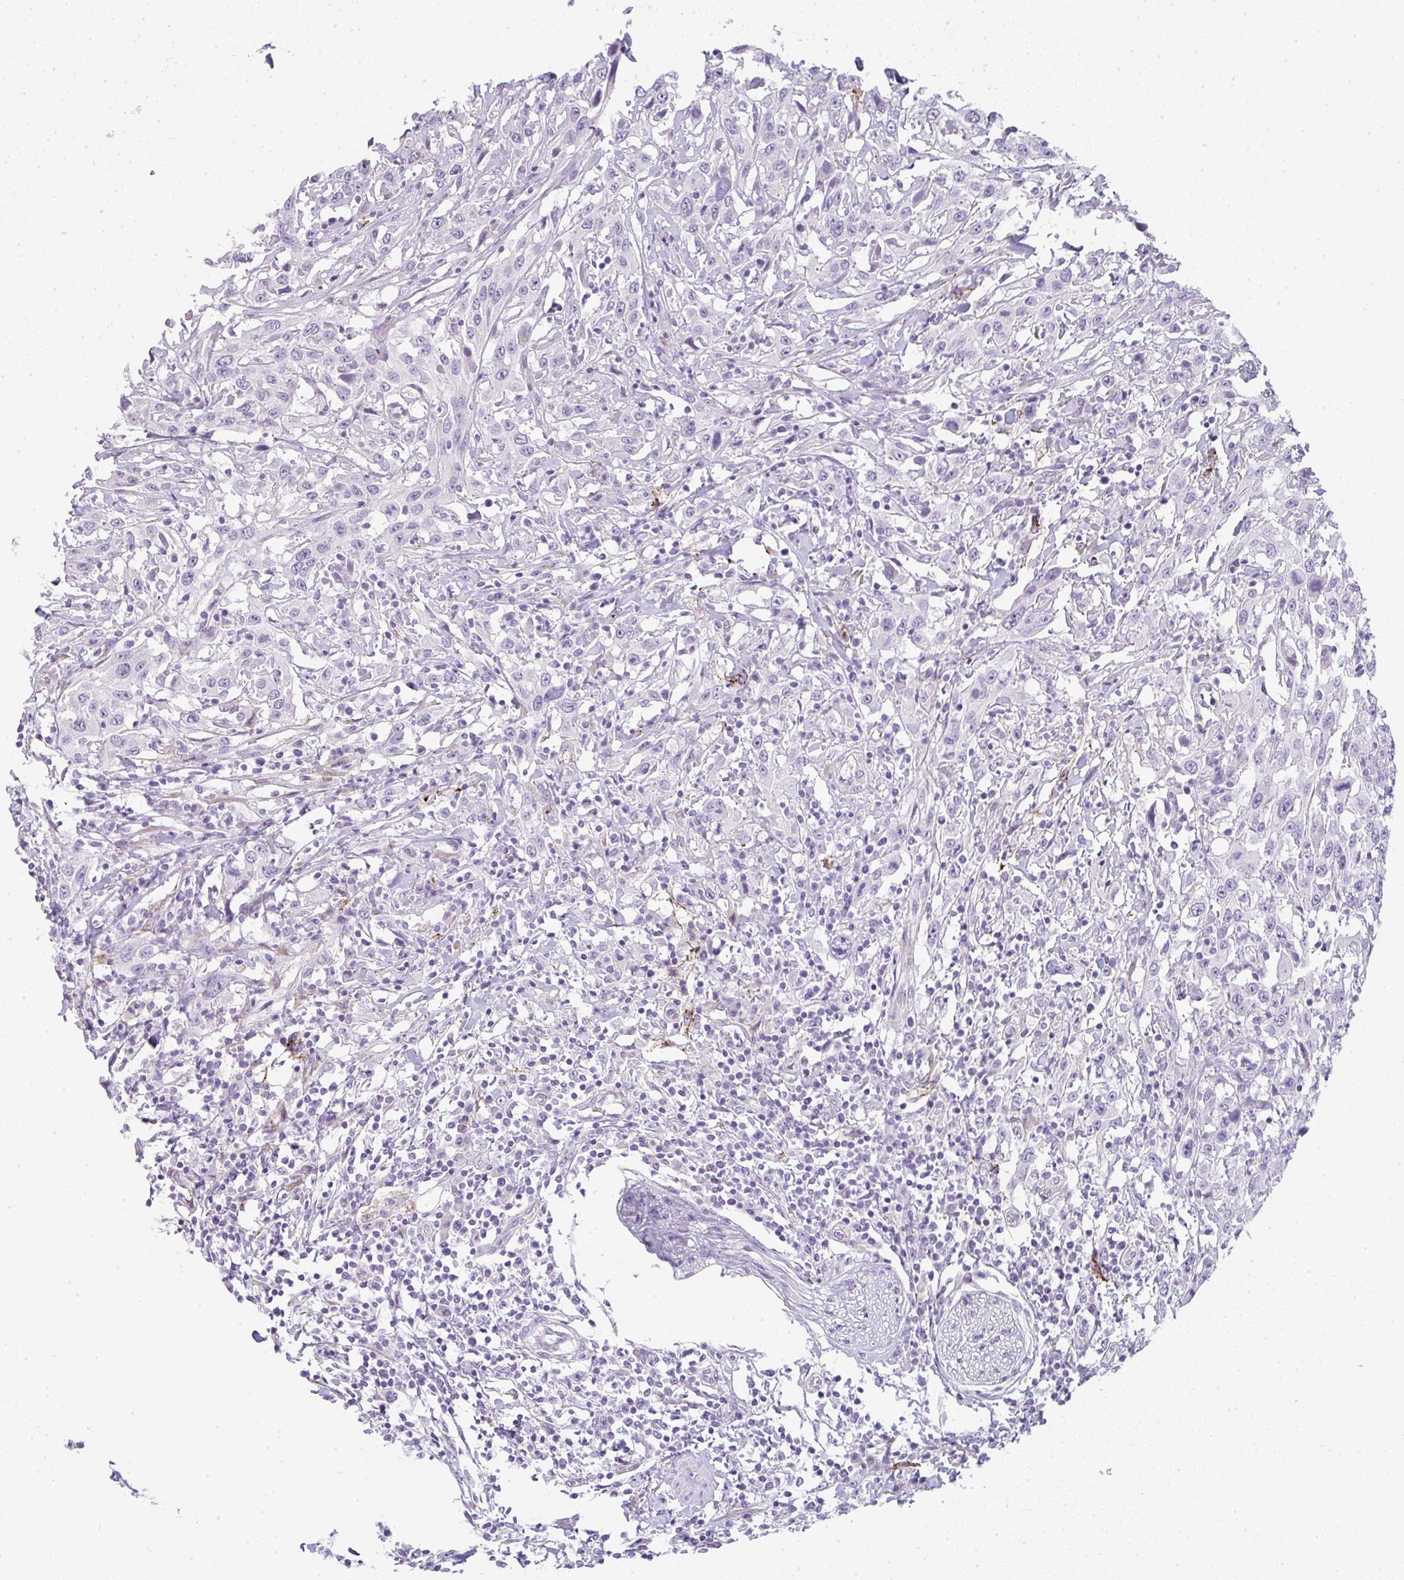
{"staining": {"intensity": "negative", "quantity": "none", "location": "none"}, "tissue": "urothelial cancer", "cell_type": "Tumor cells", "image_type": "cancer", "snomed": [{"axis": "morphology", "description": "Urothelial carcinoma, High grade"}, {"axis": "topography", "description": "Urinary bladder"}], "caption": "This image is of high-grade urothelial carcinoma stained with immunohistochemistry to label a protein in brown with the nuclei are counter-stained blue. There is no staining in tumor cells.", "gene": "LPAR4", "patient": {"sex": "male", "age": 61}}